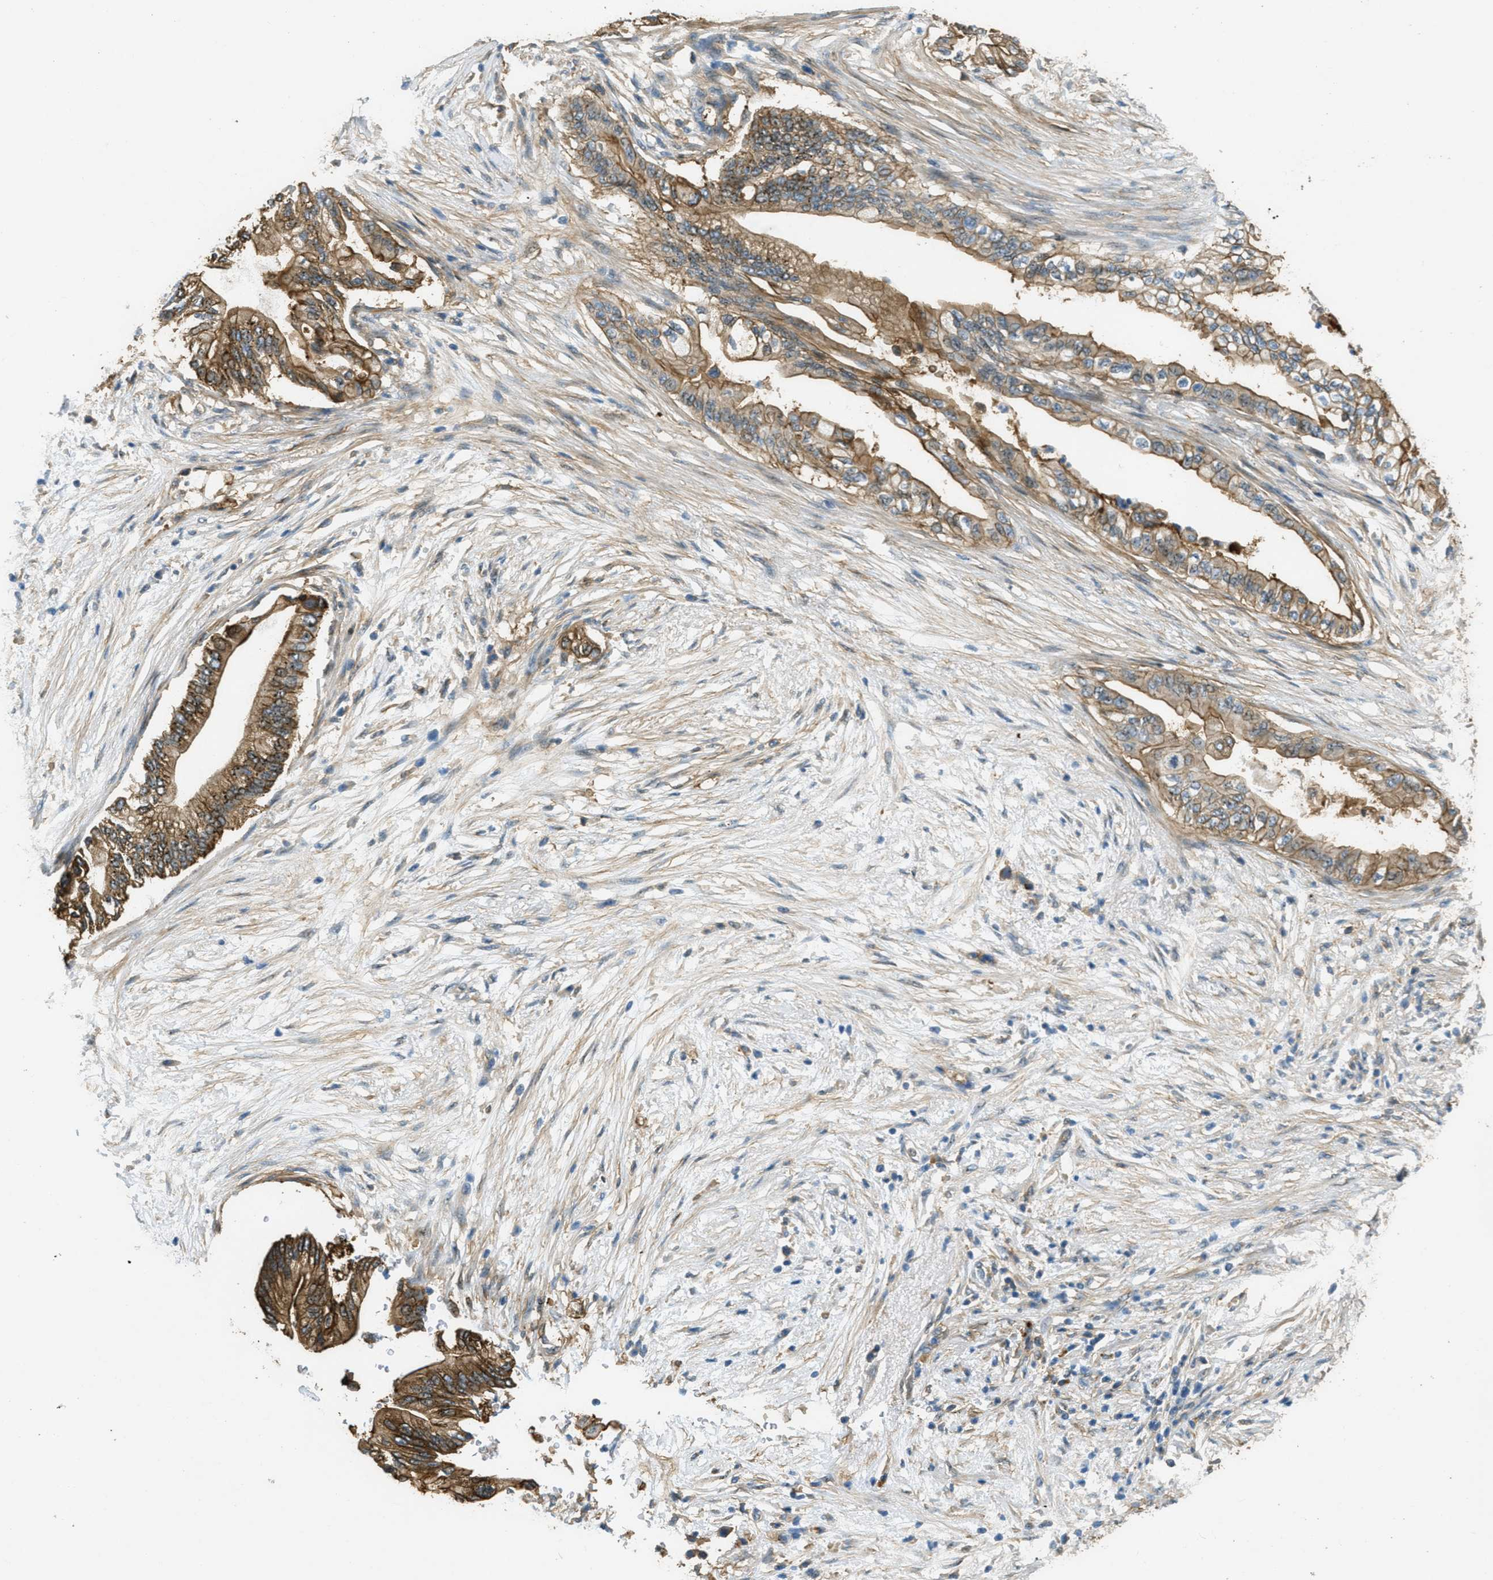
{"staining": {"intensity": "weak", "quantity": ">75%", "location": "cytoplasmic/membranous"}, "tissue": "pancreatic cancer", "cell_type": "Tumor cells", "image_type": "cancer", "snomed": [{"axis": "morphology", "description": "Normal tissue, NOS"}, {"axis": "morphology", "description": "Adenocarcinoma, NOS"}, {"axis": "topography", "description": "Pancreas"}, {"axis": "topography", "description": "Duodenum"}], "caption": "Immunohistochemical staining of pancreatic cancer demonstrates low levels of weak cytoplasmic/membranous protein positivity in about >75% of tumor cells.", "gene": "OSMR", "patient": {"sex": "female", "age": 60}}